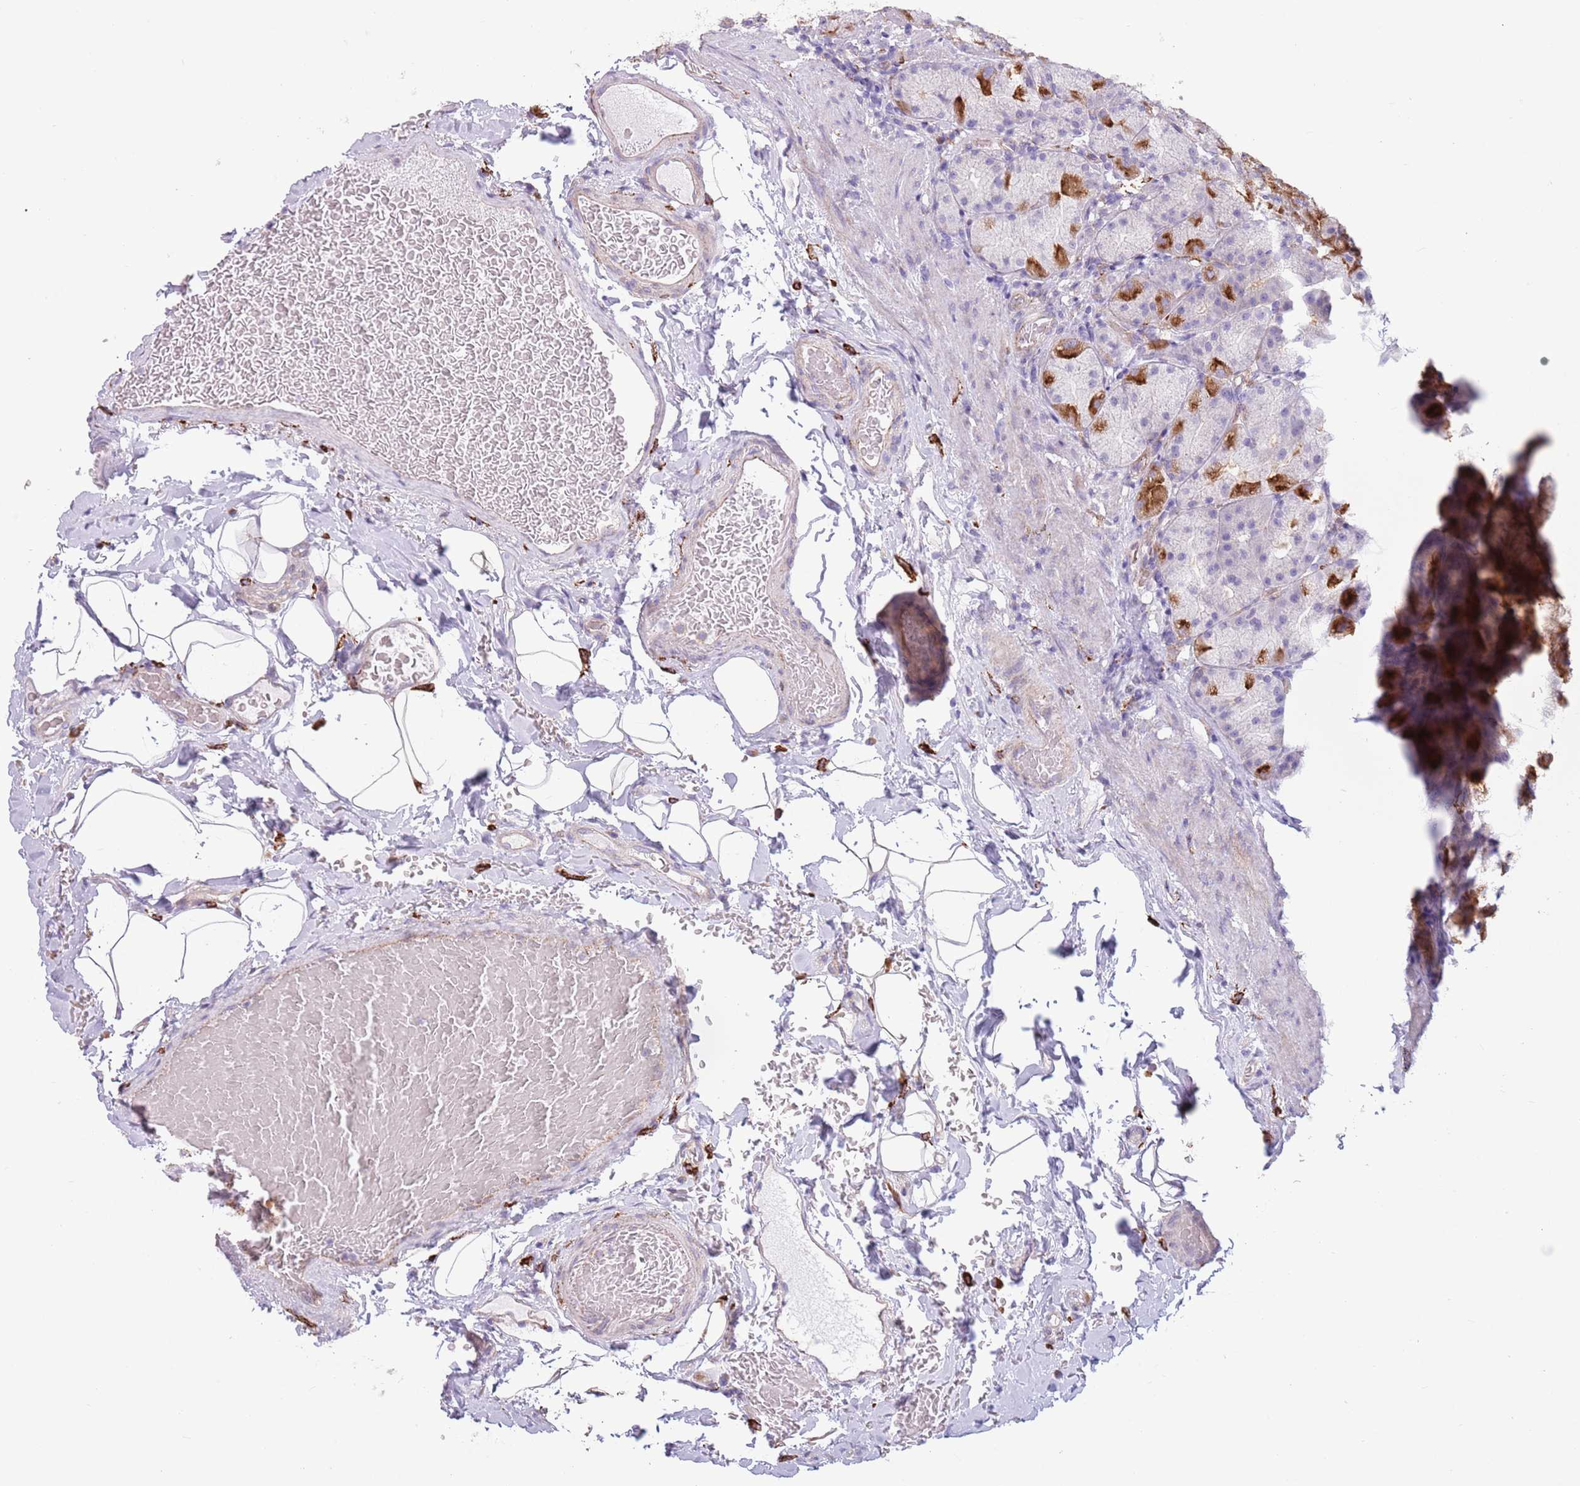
{"staining": {"intensity": "strong", "quantity": "25%-75%", "location": "cytoplasmic/membranous"}, "tissue": "stomach", "cell_type": "Glandular cells", "image_type": "normal", "snomed": [{"axis": "morphology", "description": "Normal tissue, NOS"}, {"axis": "topography", "description": "Stomach, upper"}, {"axis": "topography", "description": "Stomach"}], "caption": "Stomach stained for a protein shows strong cytoplasmic/membranous positivity in glandular cells.", "gene": "SNX6", "patient": {"sex": "male", "age": 68}}